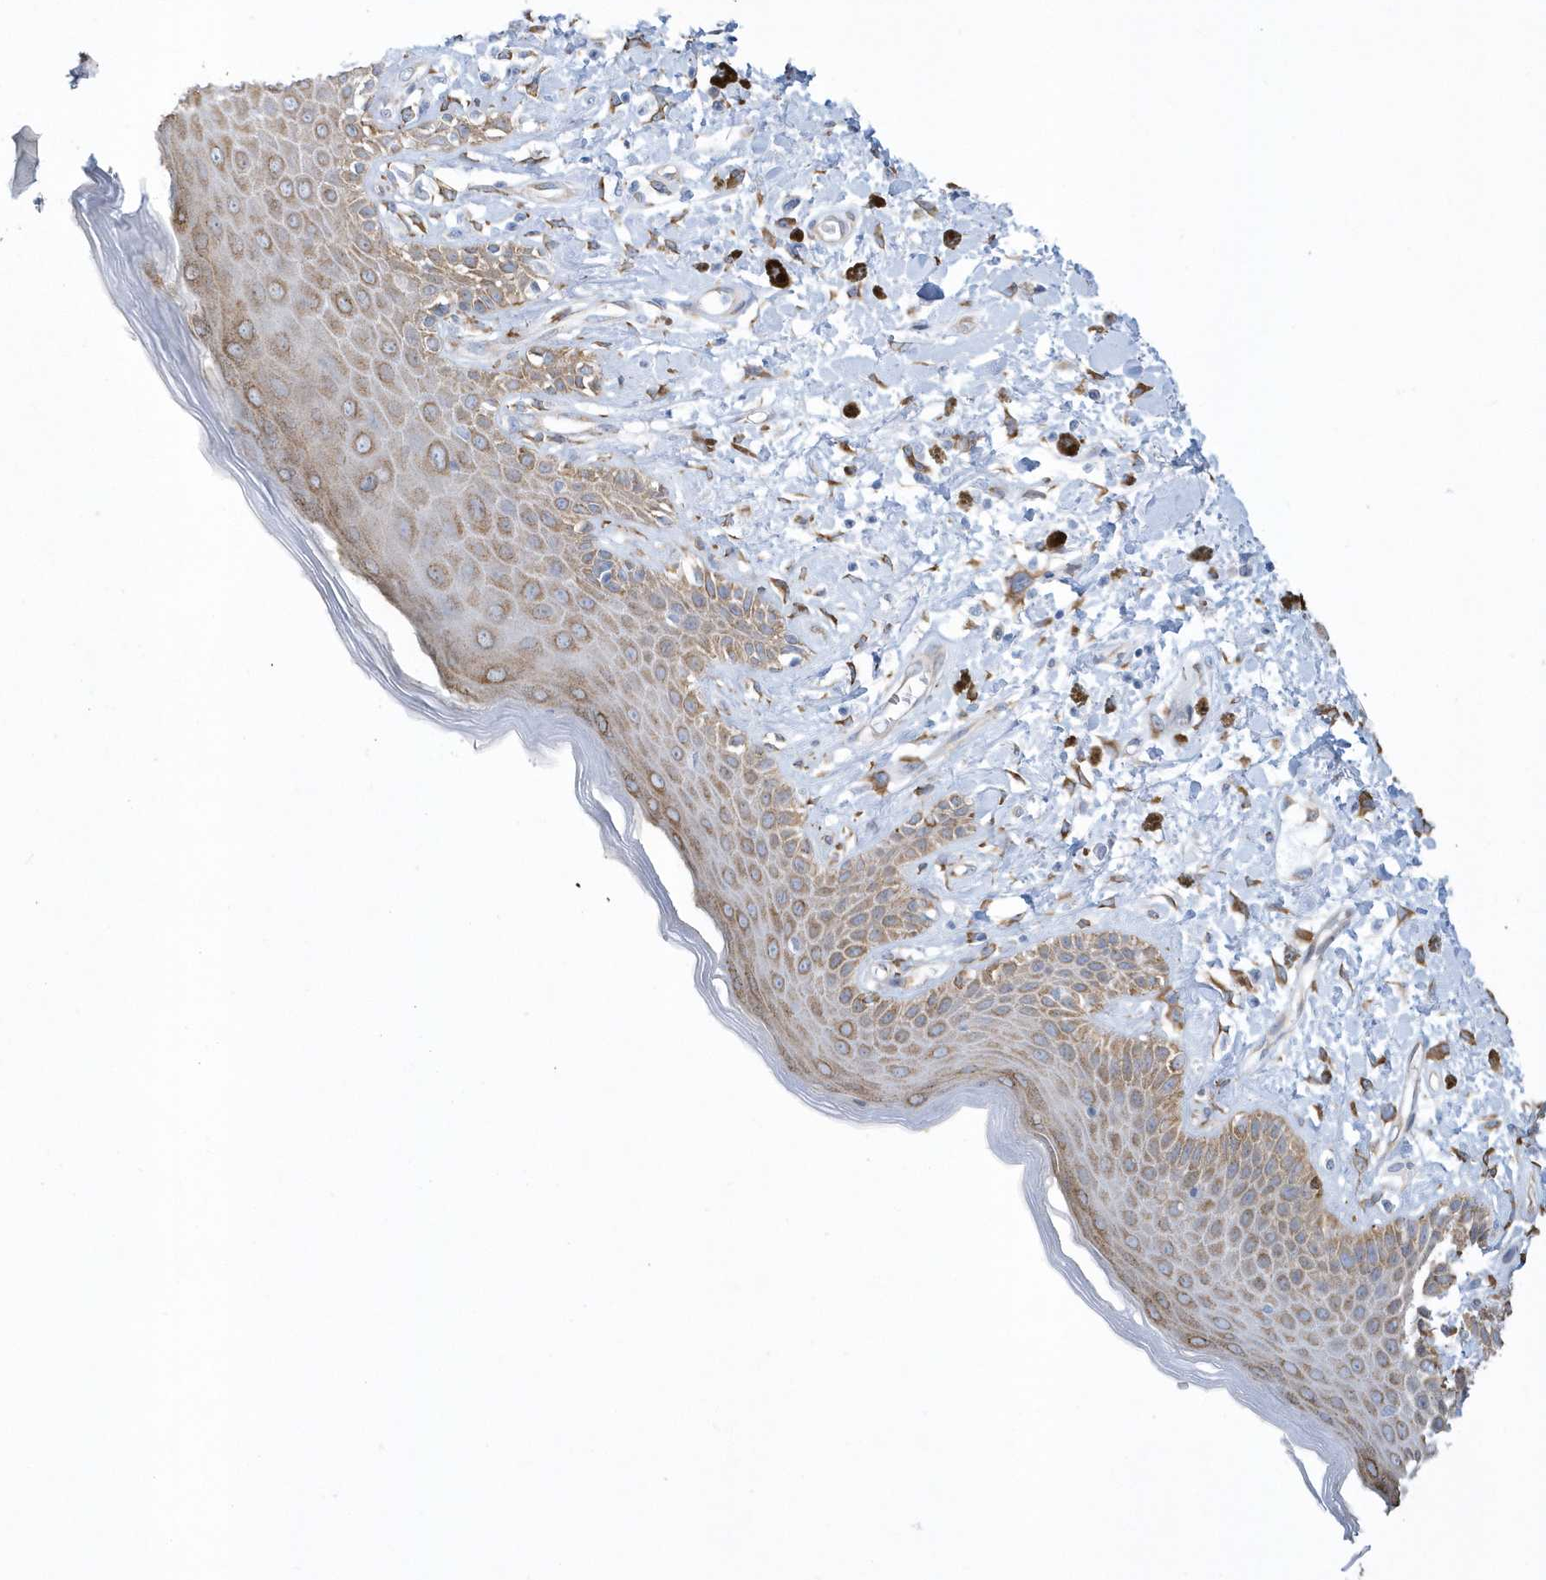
{"staining": {"intensity": "moderate", "quantity": ">75%", "location": "cytoplasmic/membranous"}, "tissue": "skin", "cell_type": "Epidermal cells", "image_type": "normal", "snomed": [{"axis": "morphology", "description": "Normal tissue, NOS"}, {"axis": "topography", "description": "Anal"}], "caption": "A high-resolution histopathology image shows IHC staining of unremarkable skin, which displays moderate cytoplasmic/membranous positivity in about >75% of epidermal cells. (Stains: DAB (3,3'-diaminobenzidine) in brown, nuclei in blue, Microscopy: brightfield microscopy at high magnification).", "gene": "DCAF1", "patient": {"sex": "female", "age": 78}}